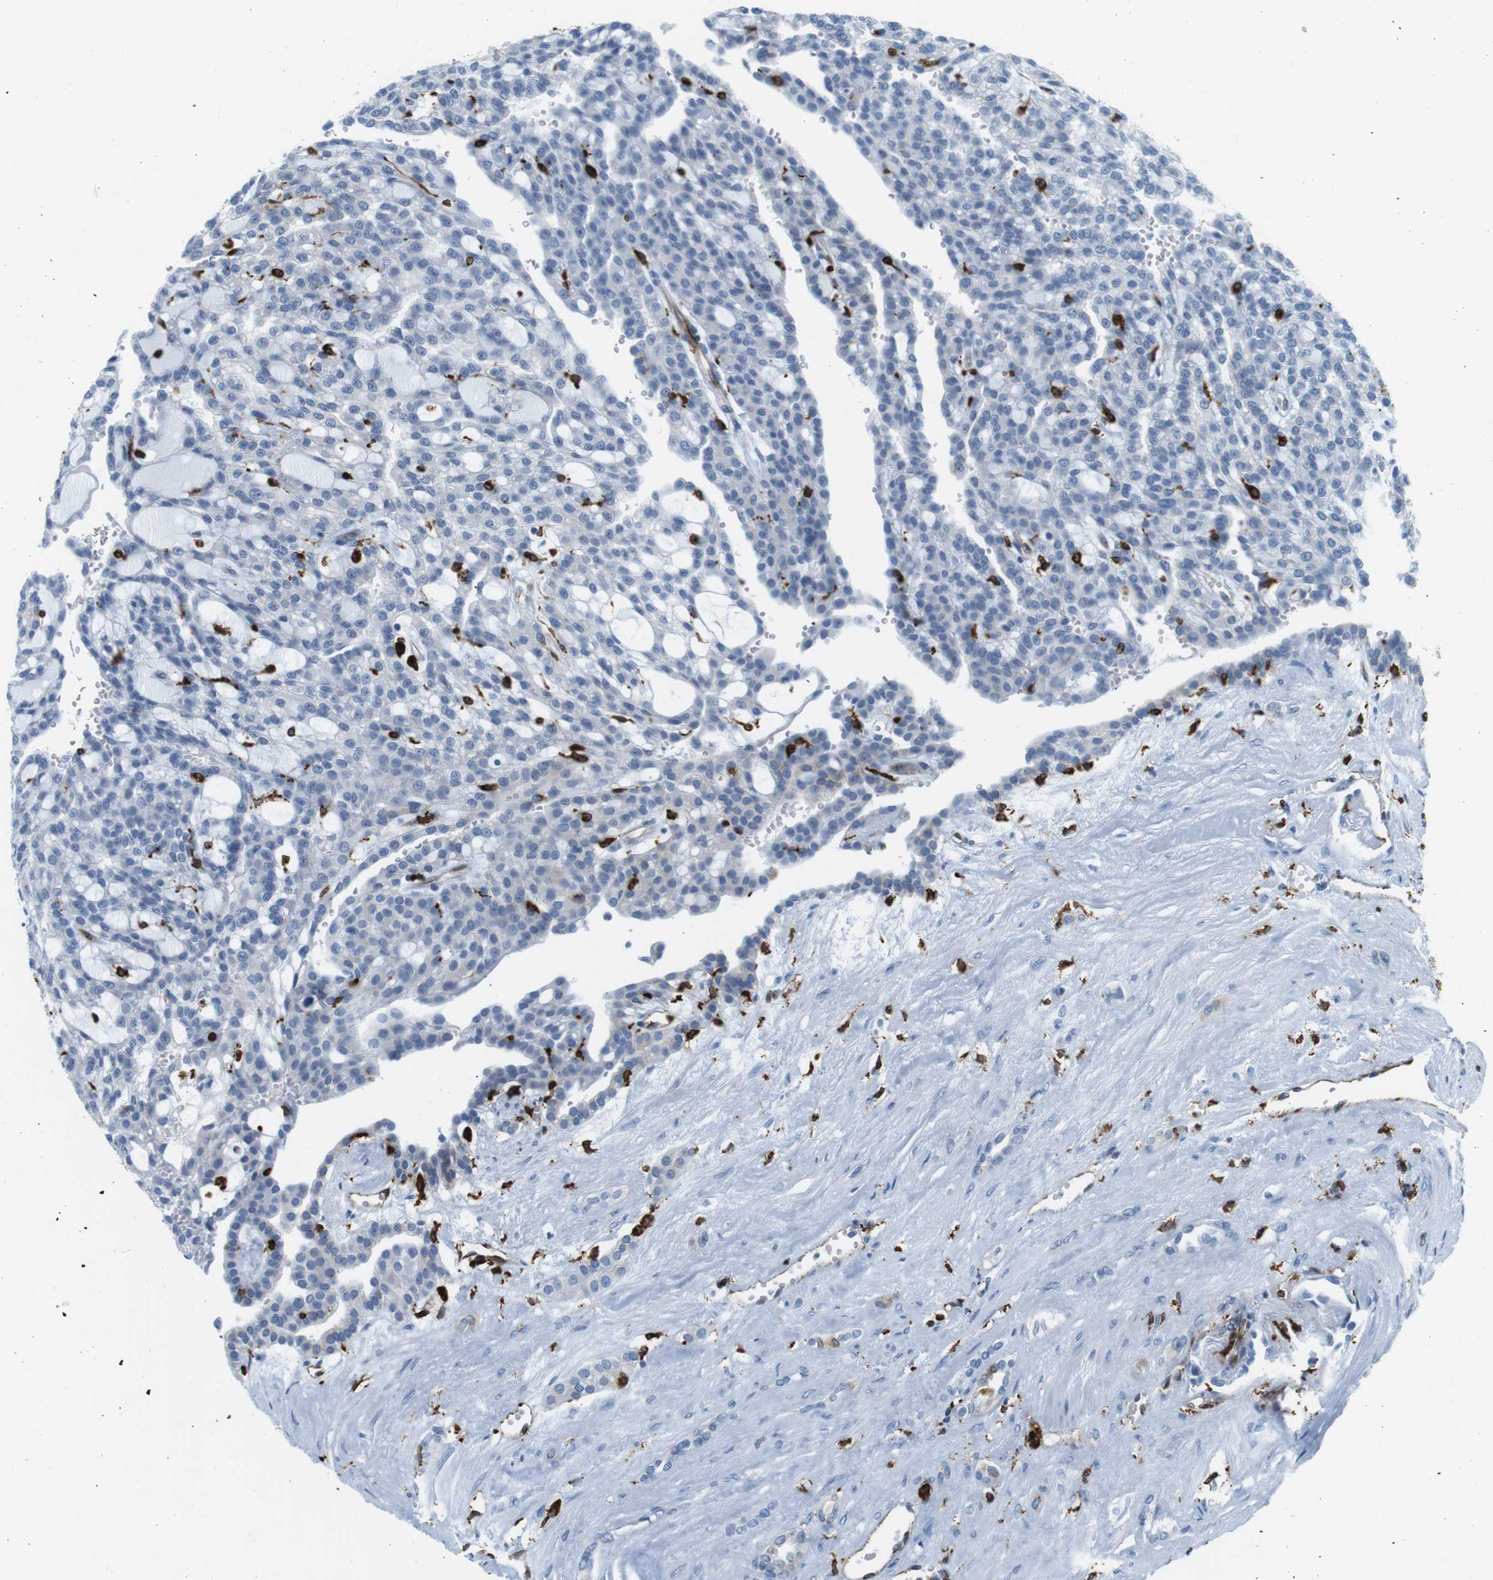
{"staining": {"intensity": "negative", "quantity": "none", "location": "none"}, "tissue": "renal cancer", "cell_type": "Tumor cells", "image_type": "cancer", "snomed": [{"axis": "morphology", "description": "Adenocarcinoma, NOS"}, {"axis": "topography", "description": "Kidney"}], "caption": "This is an immunohistochemistry micrograph of adenocarcinoma (renal). There is no positivity in tumor cells.", "gene": "CIITA", "patient": {"sex": "male", "age": 63}}